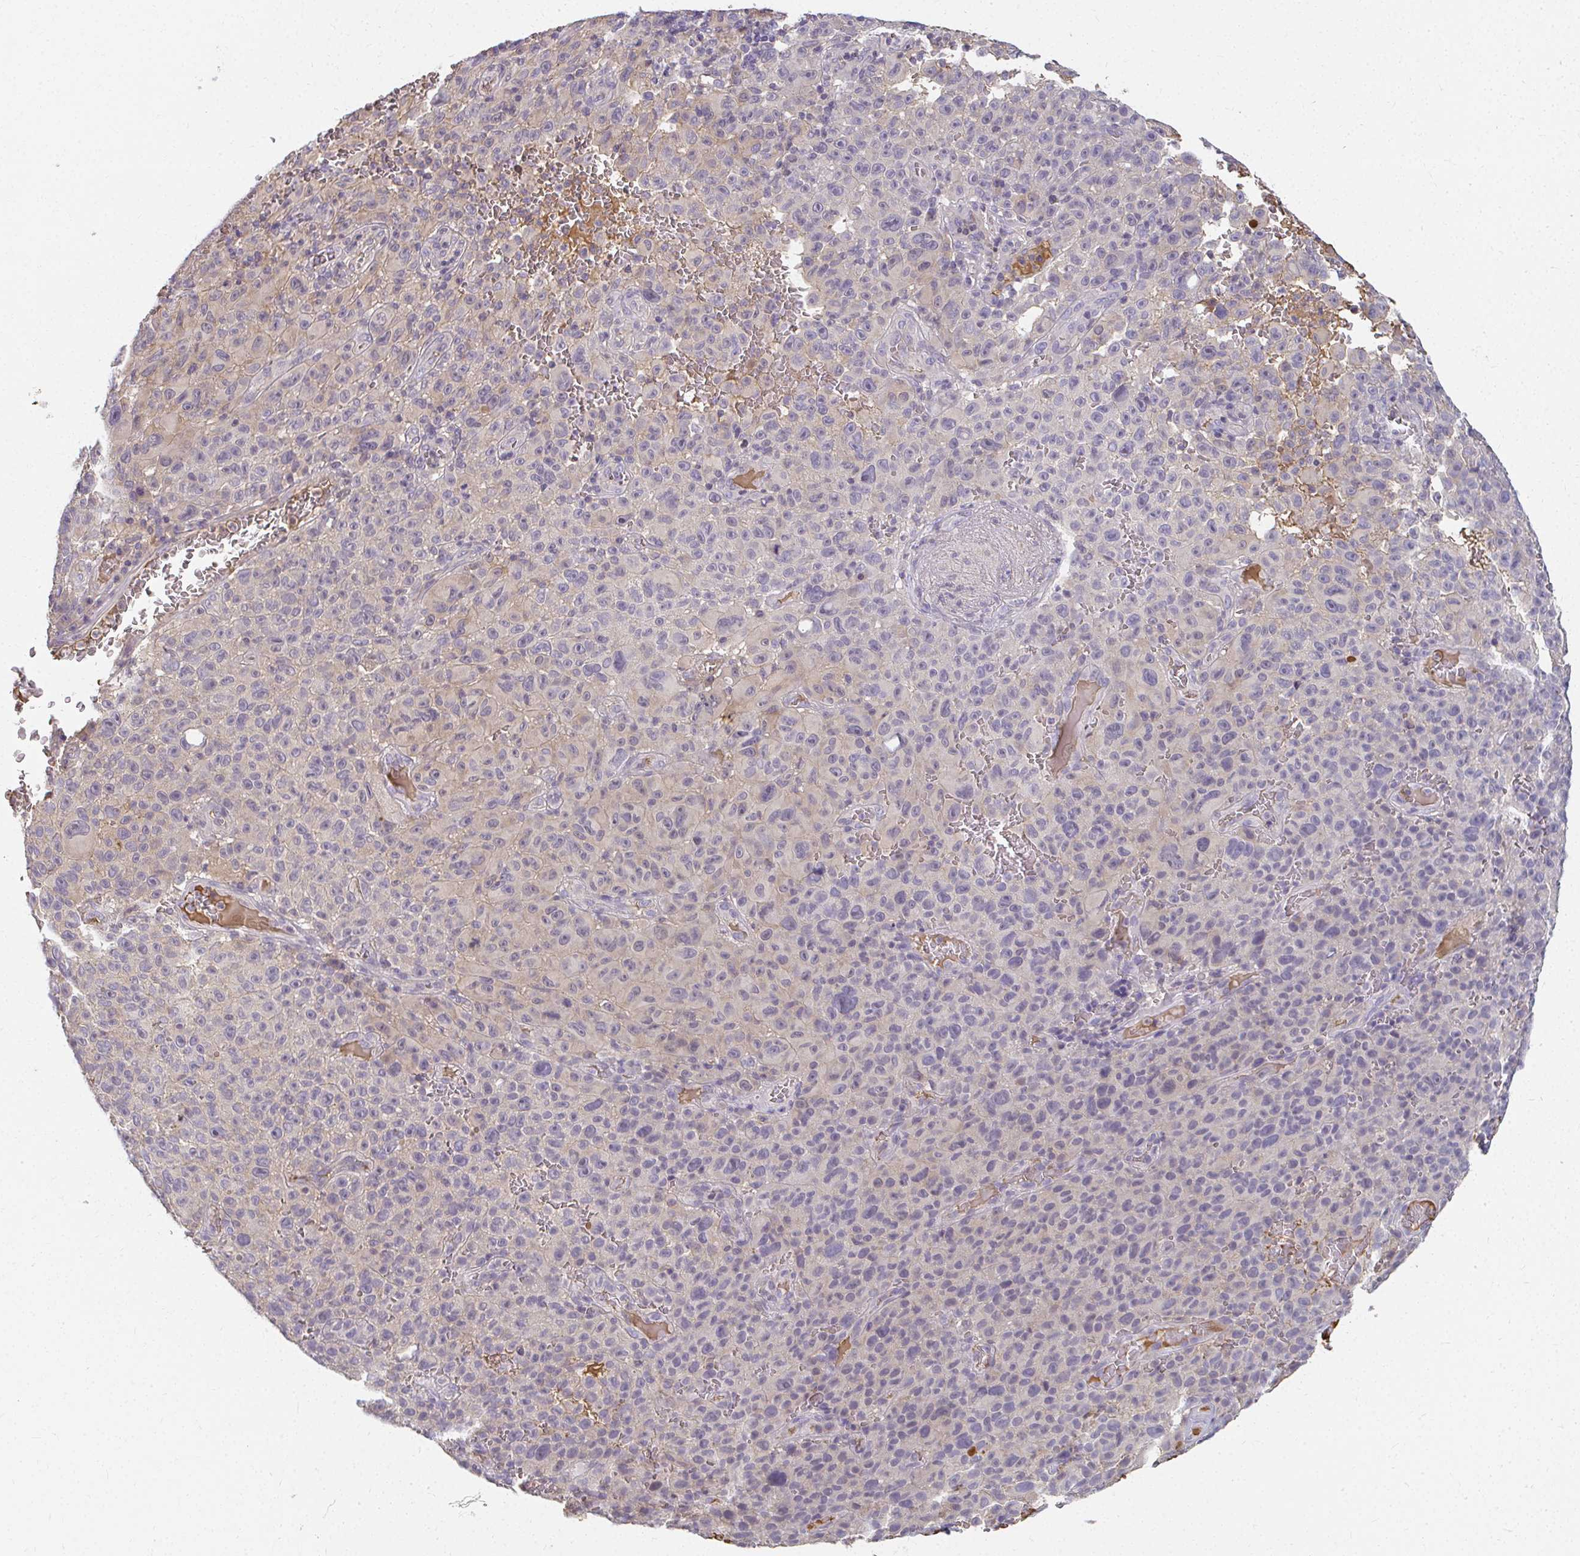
{"staining": {"intensity": "negative", "quantity": "none", "location": "none"}, "tissue": "melanoma", "cell_type": "Tumor cells", "image_type": "cancer", "snomed": [{"axis": "morphology", "description": "Malignant melanoma, NOS"}, {"axis": "topography", "description": "Skin"}], "caption": "Immunohistochemical staining of malignant melanoma demonstrates no significant positivity in tumor cells. The staining is performed using DAB brown chromogen with nuclei counter-stained in using hematoxylin.", "gene": "LOXL4", "patient": {"sex": "female", "age": 82}}